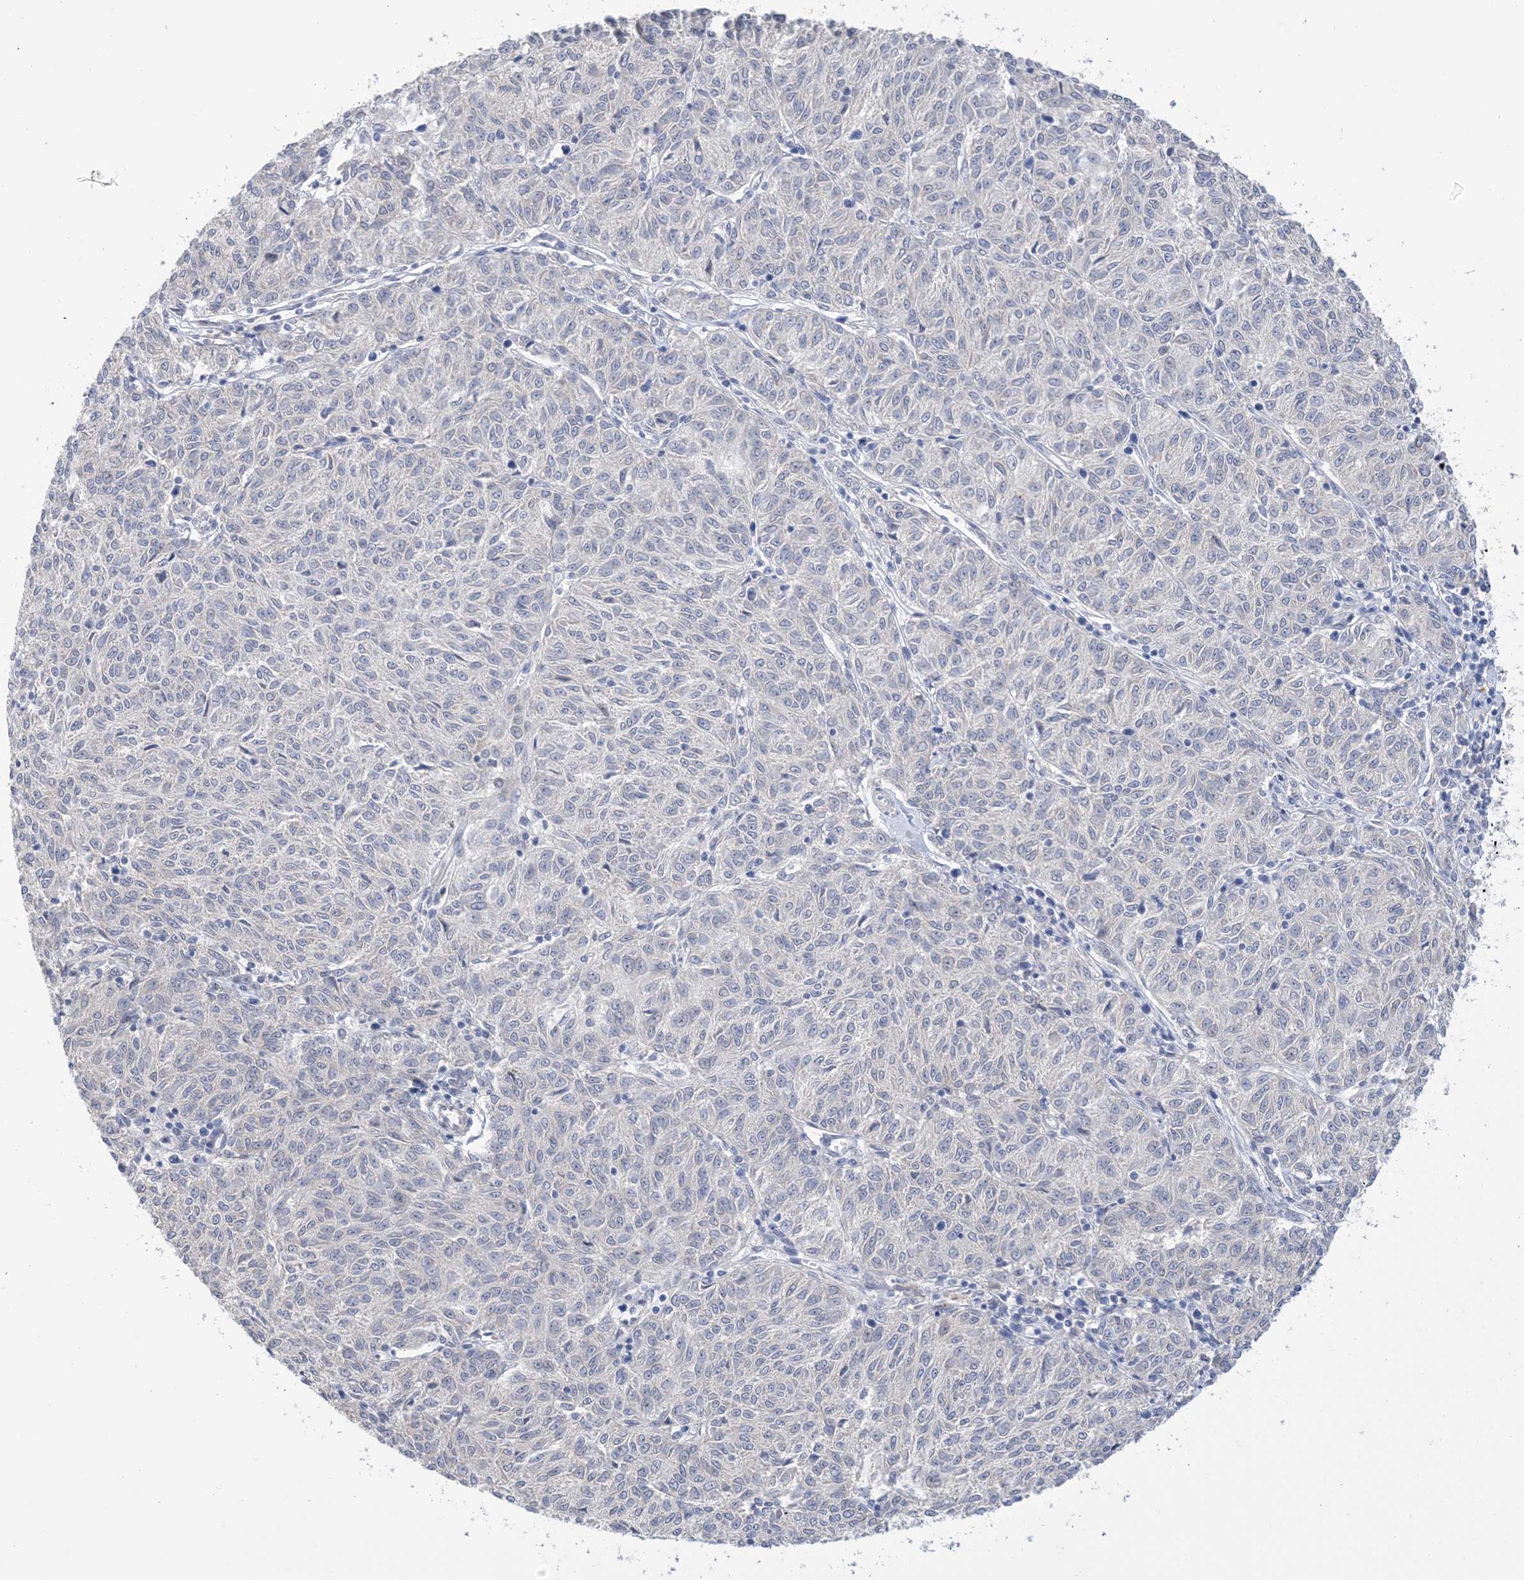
{"staining": {"intensity": "negative", "quantity": "none", "location": "none"}, "tissue": "melanoma", "cell_type": "Tumor cells", "image_type": "cancer", "snomed": [{"axis": "morphology", "description": "Malignant melanoma, NOS"}, {"axis": "topography", "description": "Skin"}], "caption": "A high-resolution image shows IHC staining of melanoma, which demonstrates no significant expression in tumor cells.", "gene": "TTYH1", "patient": {"sex": "female", "age": 72}}